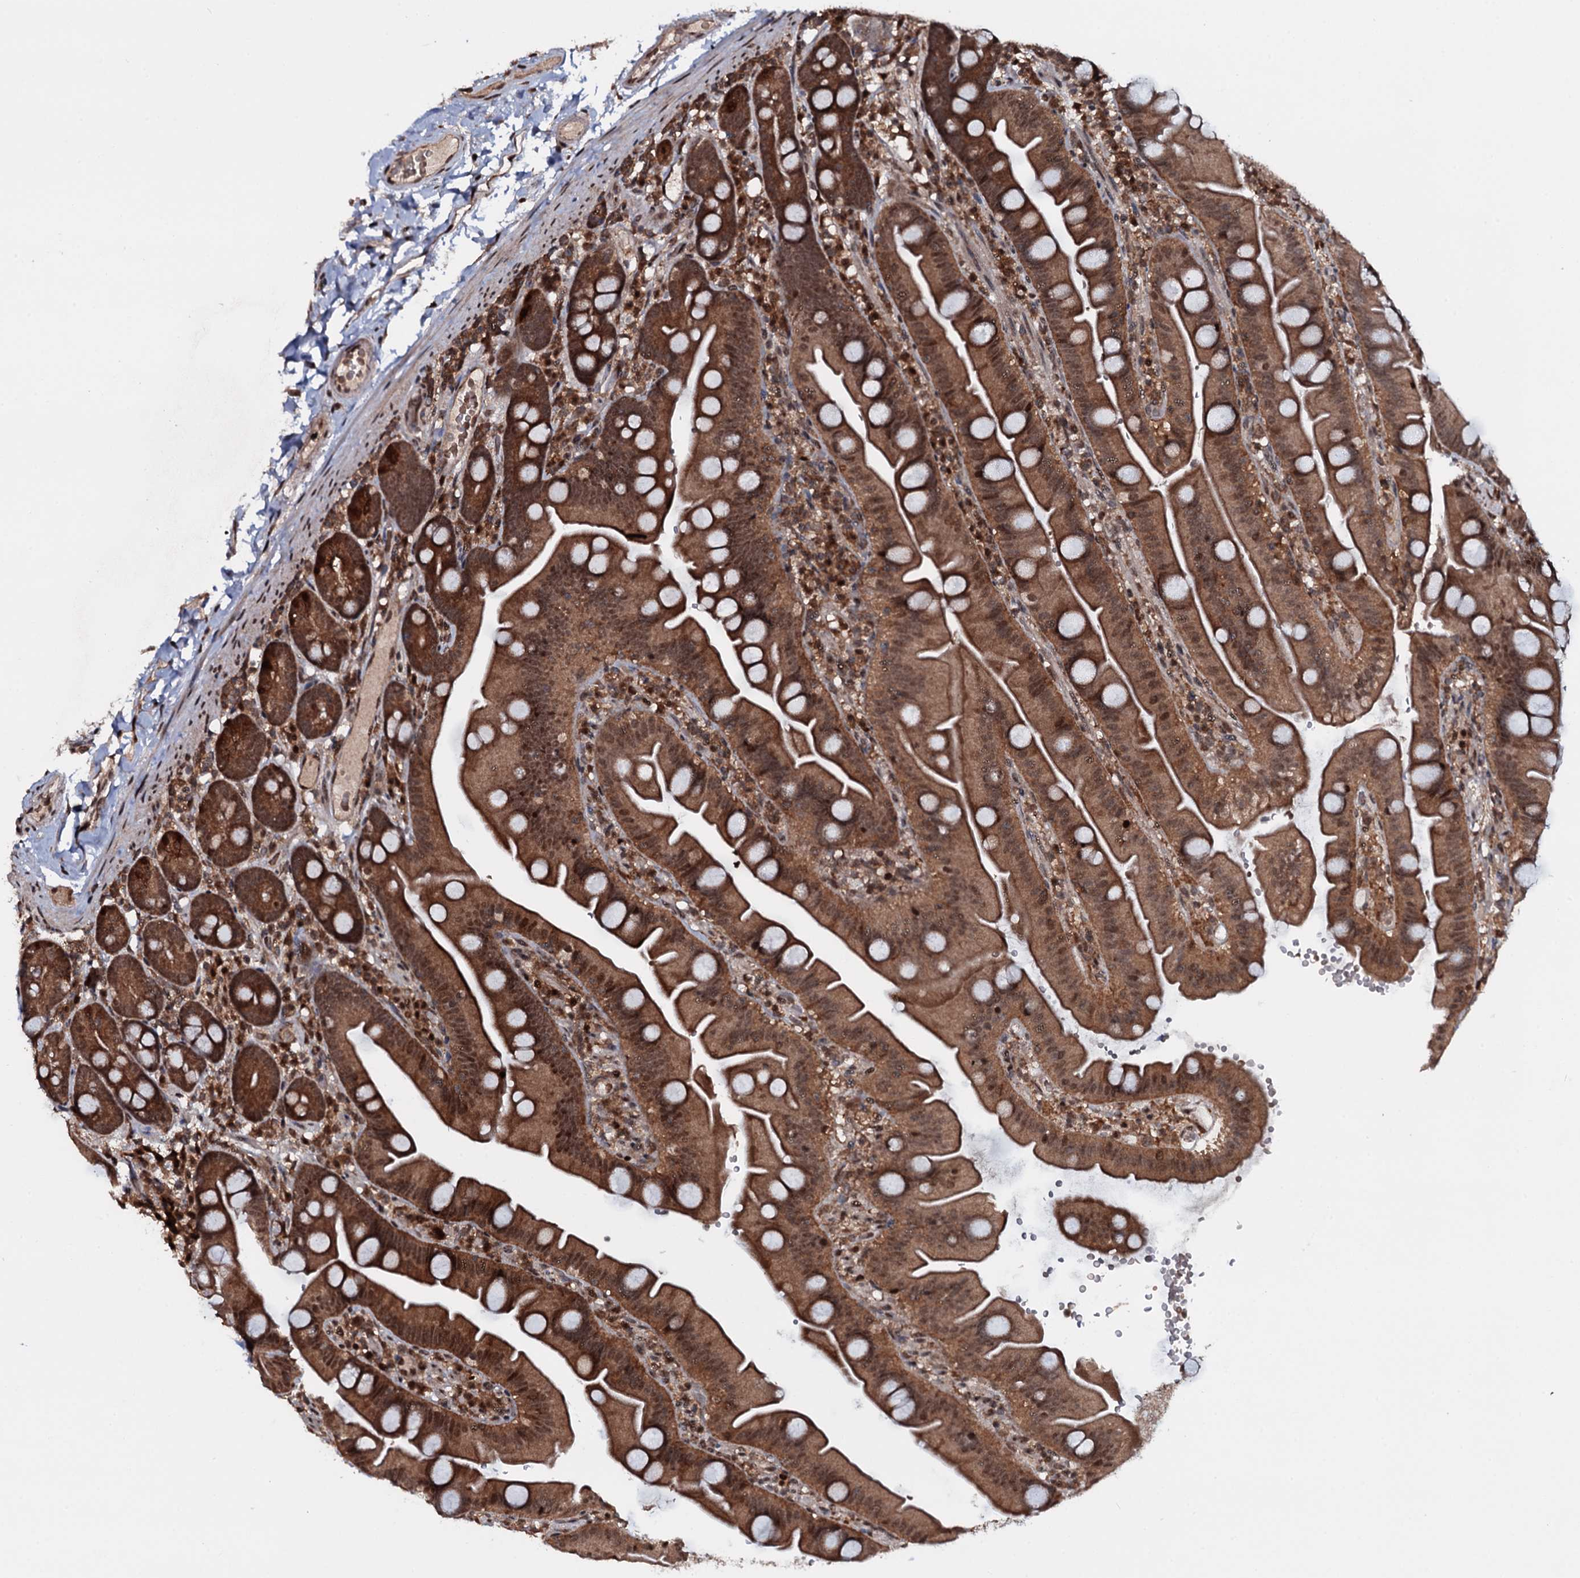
{"staining": {"intensity": "strong", "quantity": ">75%", "location": "cytoplasmic/membranous,nuclear"}, "tissue": "small intestine", "cell_type": "Glandular cells", "image_type": "normal", "snomed": [{"axis": "morphology", "description": "Normal tissue, NOS"}, {"axis": "topography", "description": "Small intestine"}], "caption": "A brown stain highlights strong cytoplasmic/membranous,nuclear expression of a protein in glandular cells of normal human small intestine. The staining was performed using DAB (3,3'-diaminobenzidine) to visualize the protein expression in brown, while the nuclei were stained in blue with hematoxylin (Magnification: 20x).", "gene": "HDDC3", "patient": {"sex": "female", "age": 68}}